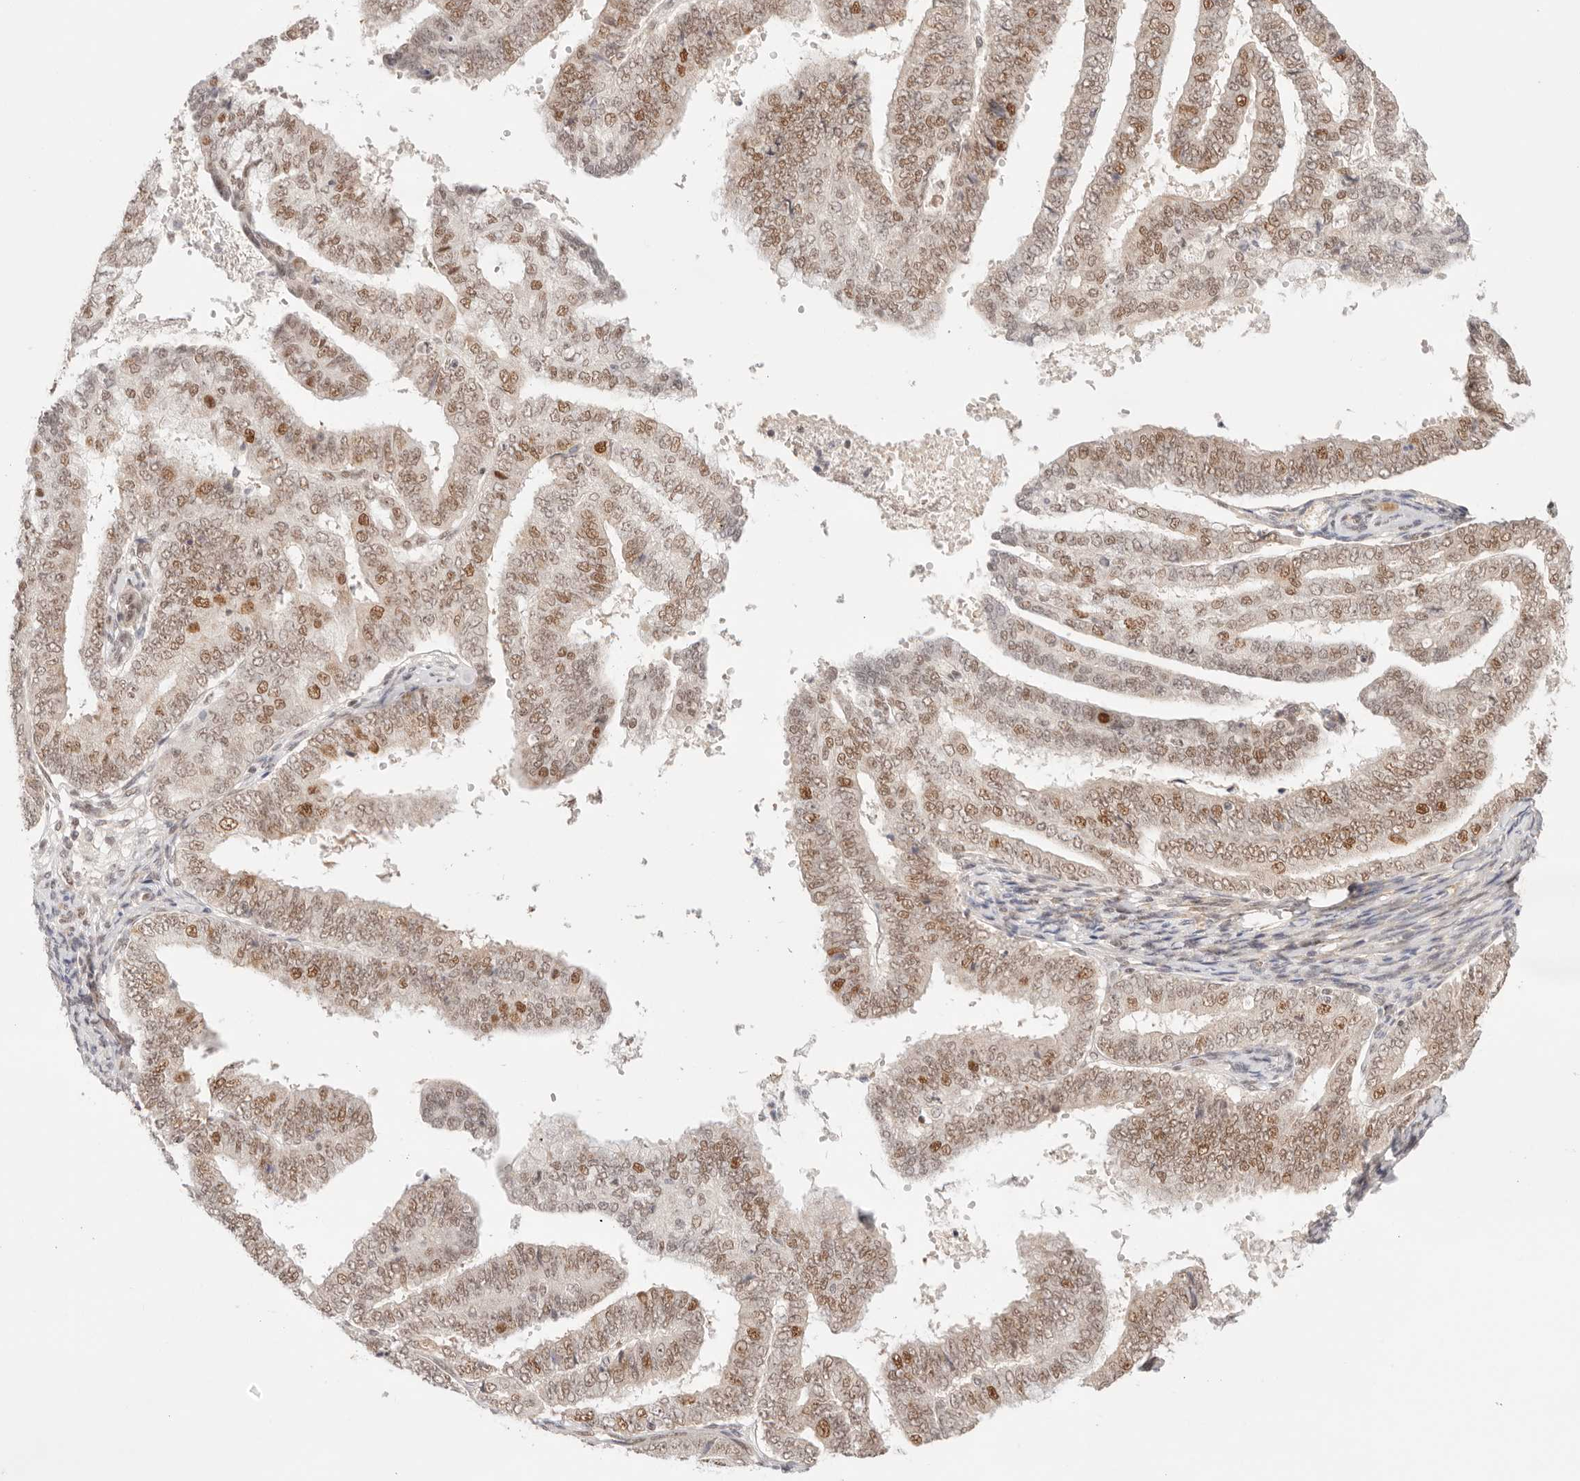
{"staining": {"intensity": "moderate", "quantity": ">75%", "location": "nuclear"}, "tissue": "endometrial cancer", "cell_type": "Tumor cells", "image_type": "cancer", "snomed": [{"axis": "morphology", "description": "Adenocarcinoma, NOS"}, {"axis": "topography", "description": "Endometrium"}], "caption": "Brown immunohistochemical staining in human endometrial cancer (adenocarcinoma) exhibits moderate nuclear staining in about >75% of tumor cells.", "gene": "GTF2E2", "patient": {"sex": "female", "age": 63}}